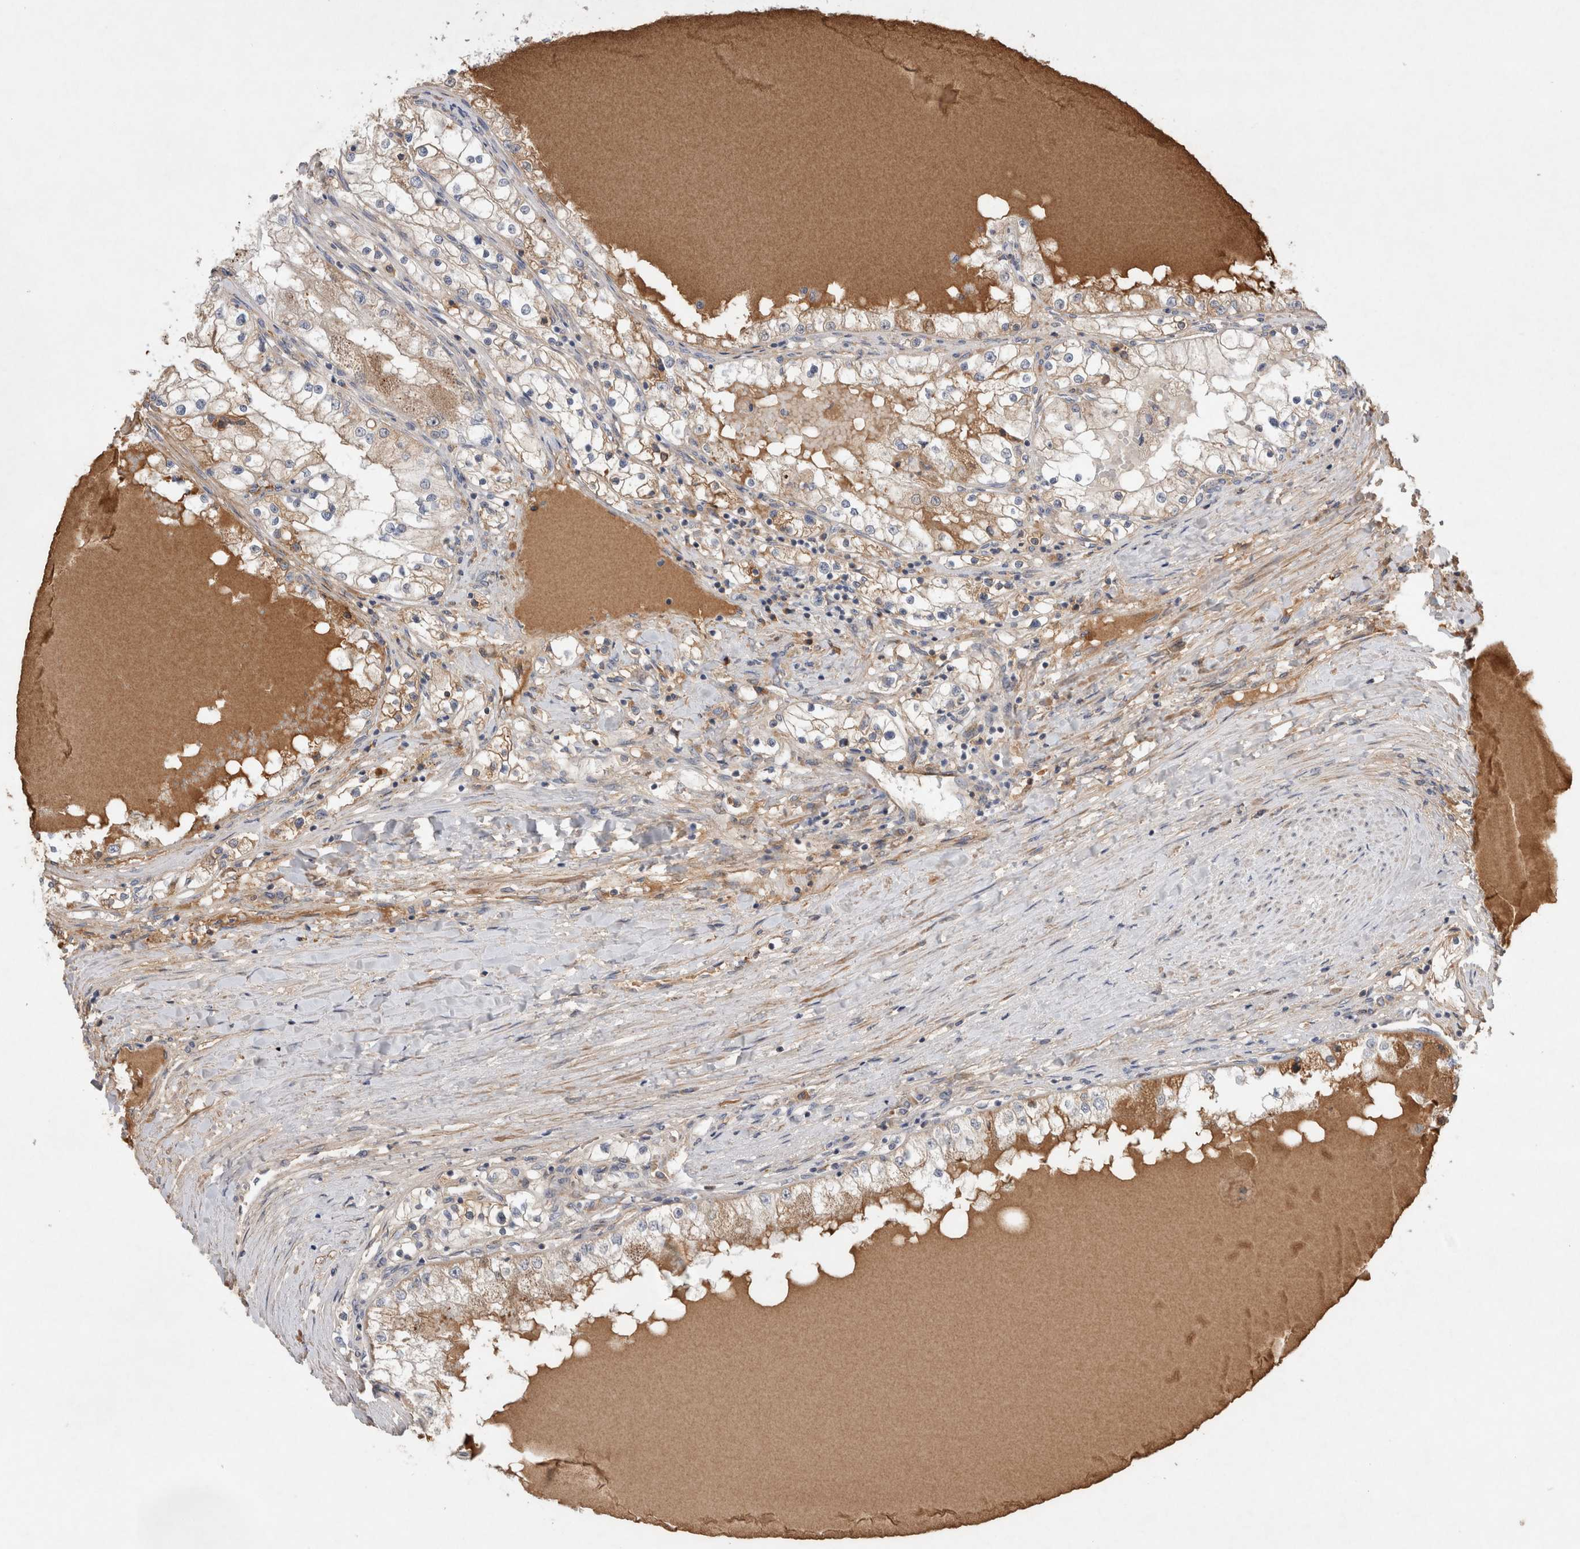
{"staining": {"intensity": "weak", "quantity": ">75%", "location": "cytoplasmic/membranous"}, "tissue": "renal cancer", "cell_type": "Tumor cells", "image_type": "cancer", "snomed": [{"axis": "morphology", "description": "Adenocarcinoma, NOS"}, {"axis": "topography", "description": "Kidney"}], "caption": "Renal cancer (adenocarcinoma) tissue exhibits weak cytoplasmic/membranous expression in approximately >75% of tumor cells, visualized by immunohistochemistry.", "gene": "MRPS28", "patient": {"sex": "male", "age": 68}}